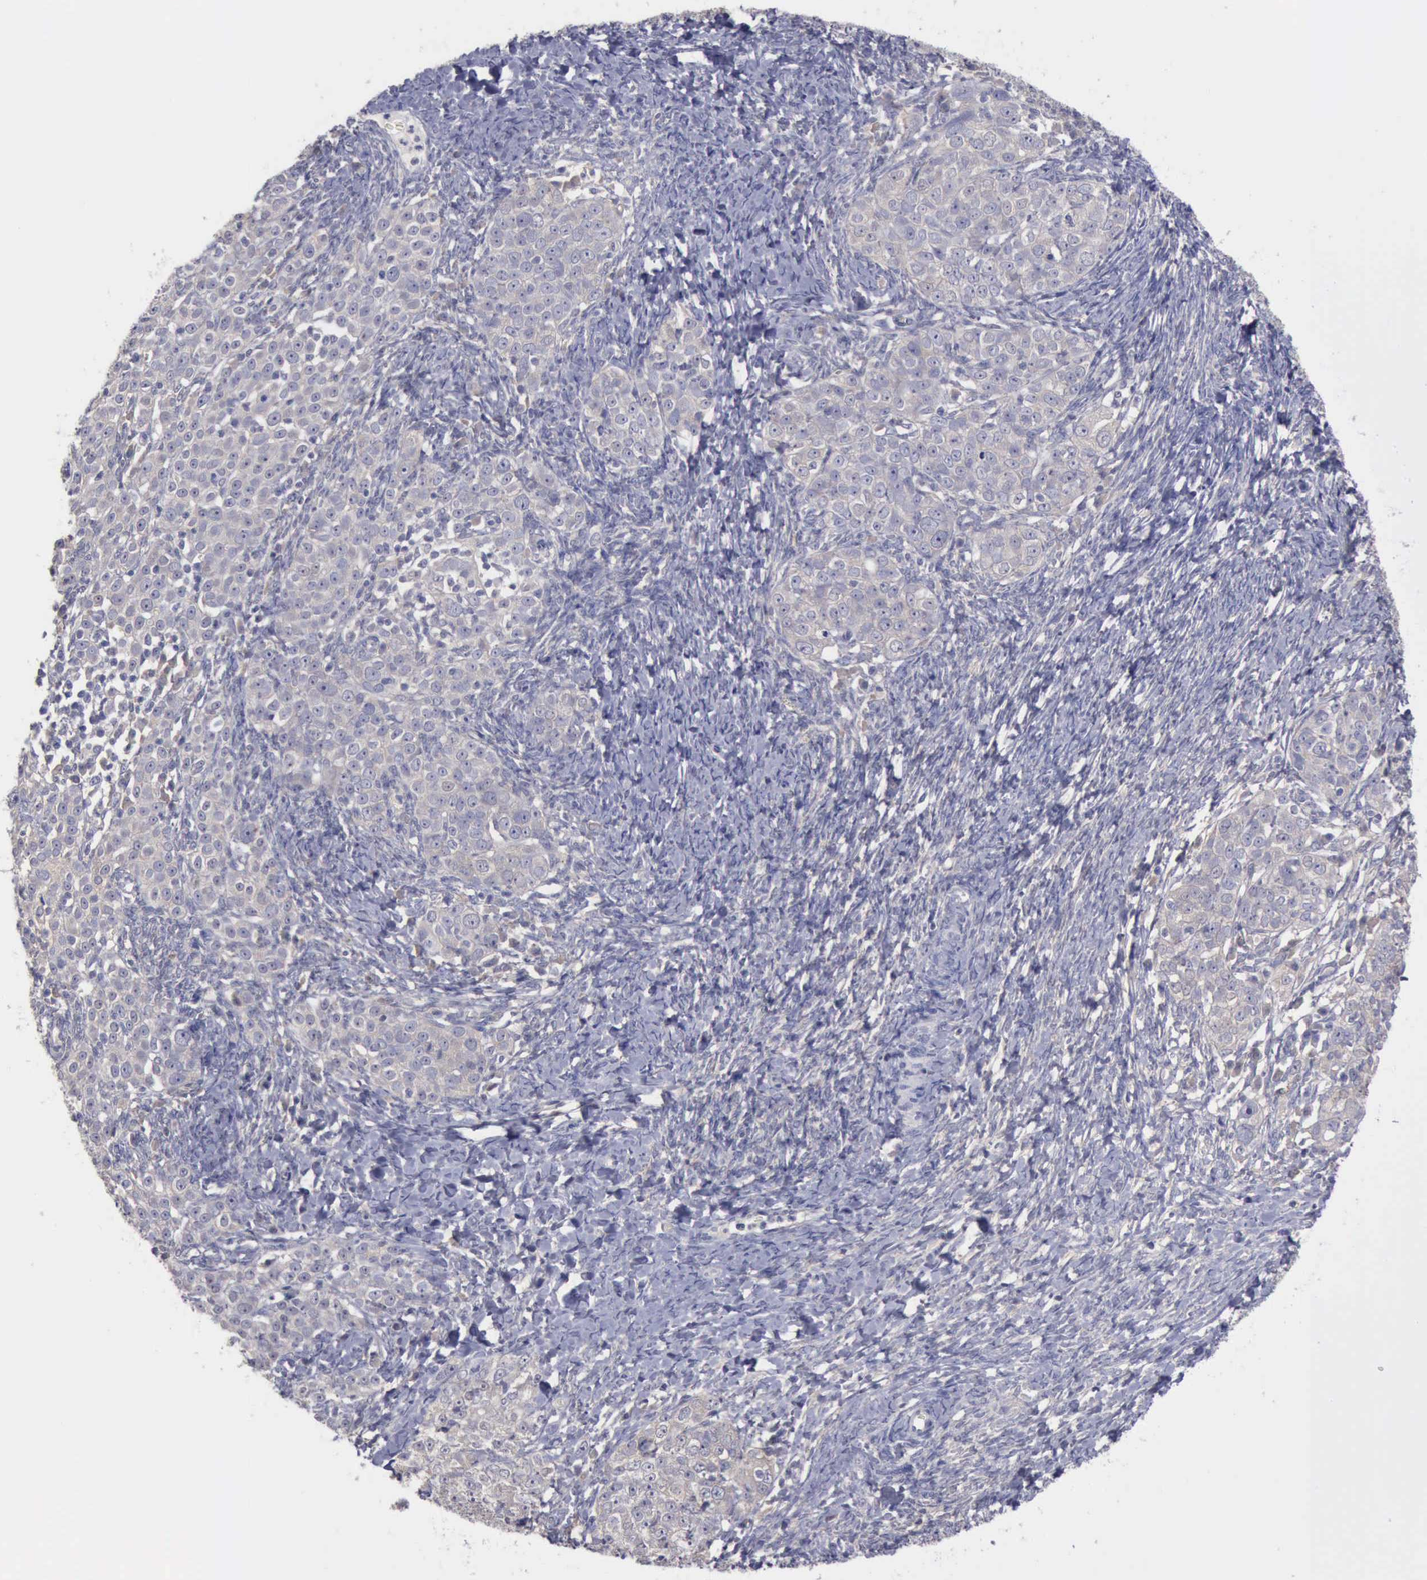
{"staining": {"intensity": "negative", "quantity": "none", "location": "none"}, "tissue": "ovarian cancer", "cell_type": "Tumor cells", "image_type": "cancer", "snomed": [{"axis": "morphology", "description": "Normal tissue, NOS"}, {"axis": "morphology", "description": "Cystadenocarcinoma, serous, NOS"}, {"axis": "topography", "description": "Ovary"}], "caption": "The histopathology image displays no significant expression in tumor cells of ovarian serous cystadenocarcinoma.", "gene": "PHKA1", "patient": {"sex": "female", "age": 62}}